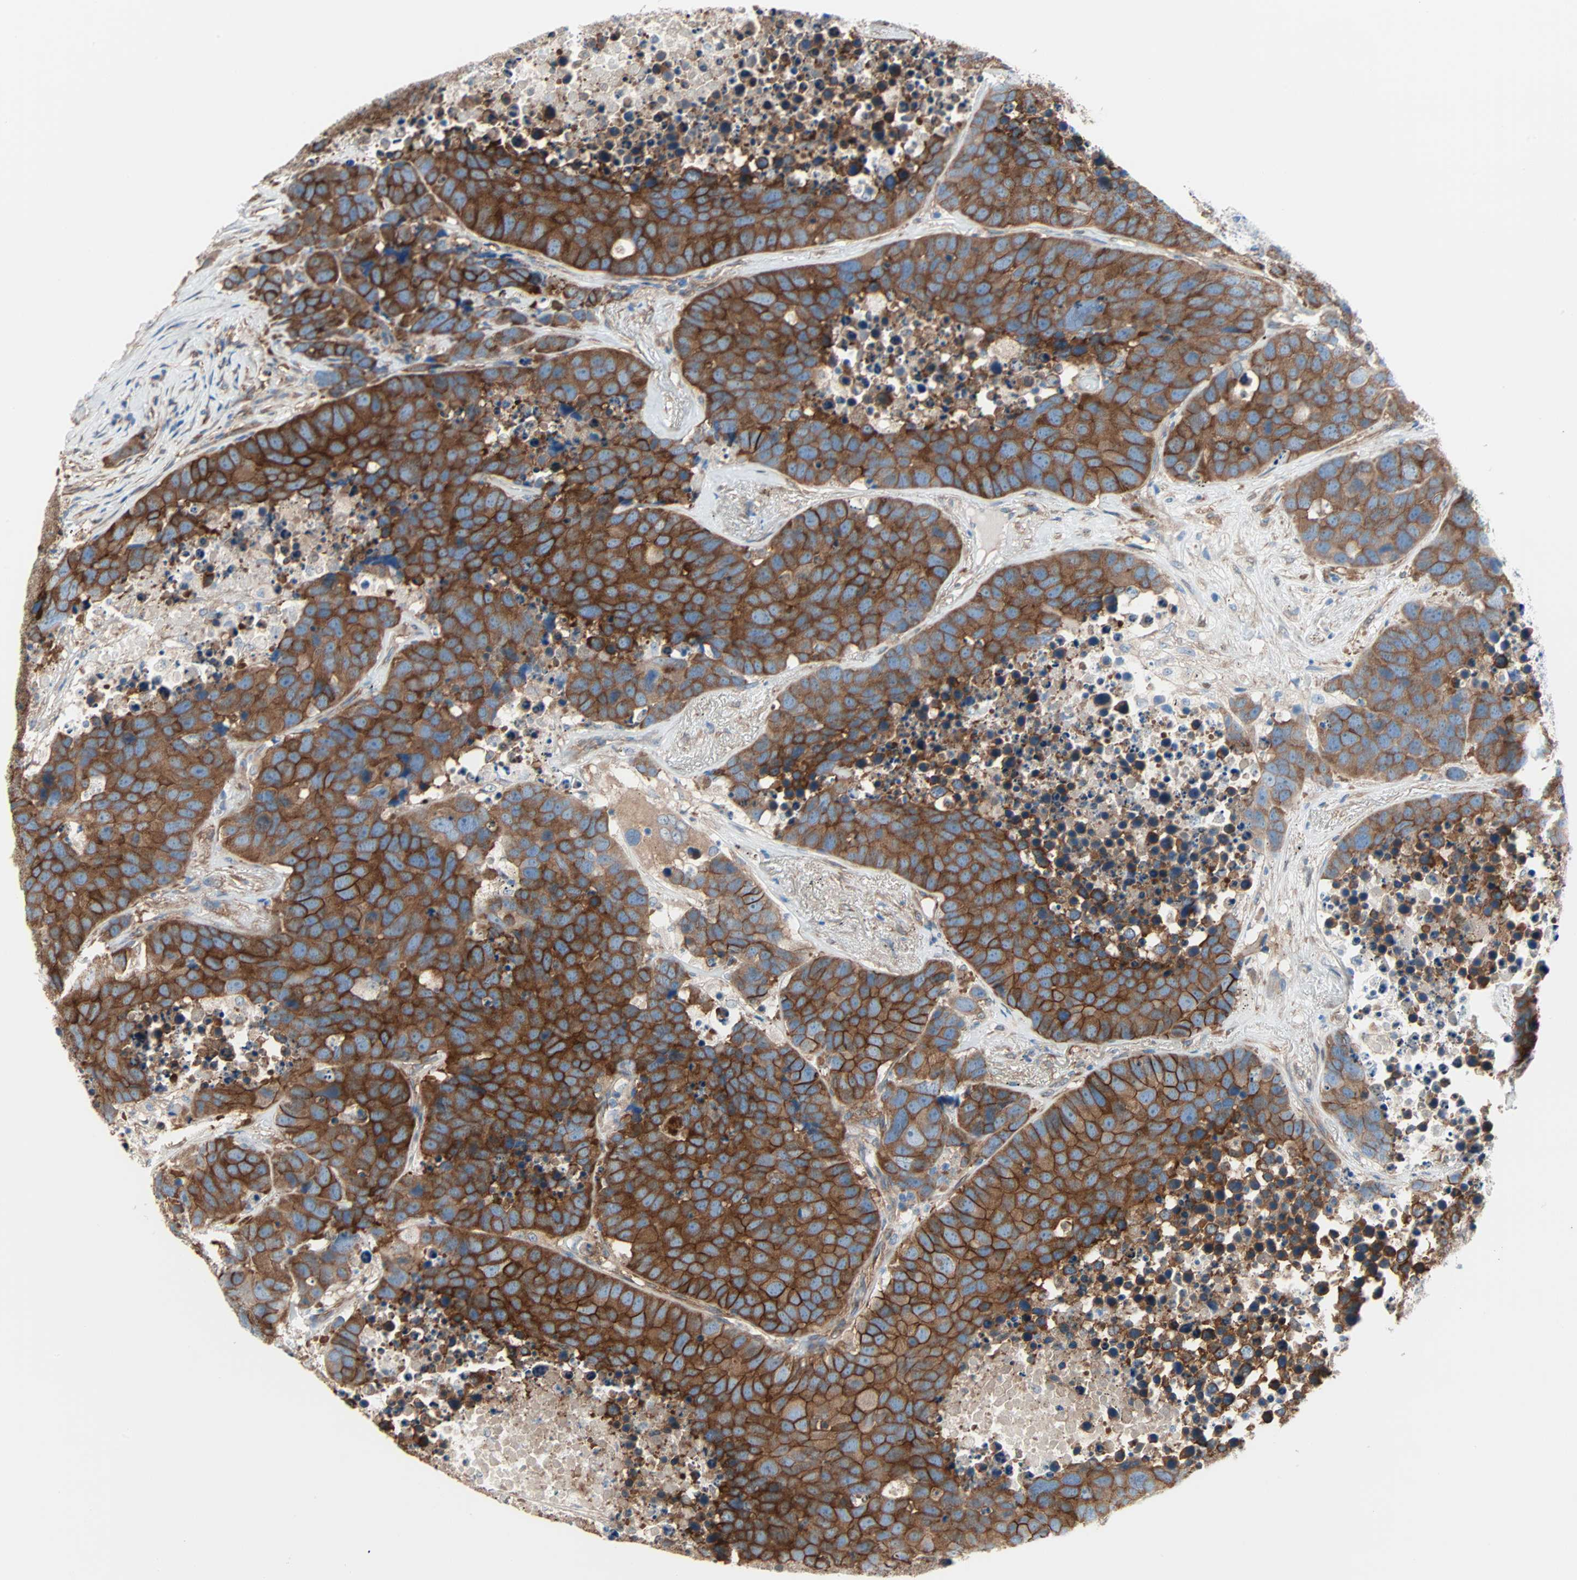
{"staining": {"intensity": "strong", "quantity": ">75%", "location": "cytoplasmic/membranous"}, "tissue": "carcinoid", "cell_type": "Tumor cells", "image_type": "cancer", "snomed": [{"axis": "morphology", "description": "Carcinoid, malignant, NOS"}, {"axis": "topography", "description": "Lung"}], "caption": "Immunohistochemistry (IHC) image of neoplastic tissue: human malignant carcinoid stained using immunohistochemistry demonstrates high levels of strong protein expression localized specifically in the cytoplasmic/membranous of tumor cells, appearing as a cytoplasmic/membranous brown color.", "gene": "EPB41L2", "patient": {"sex": "male", "age": 60}}